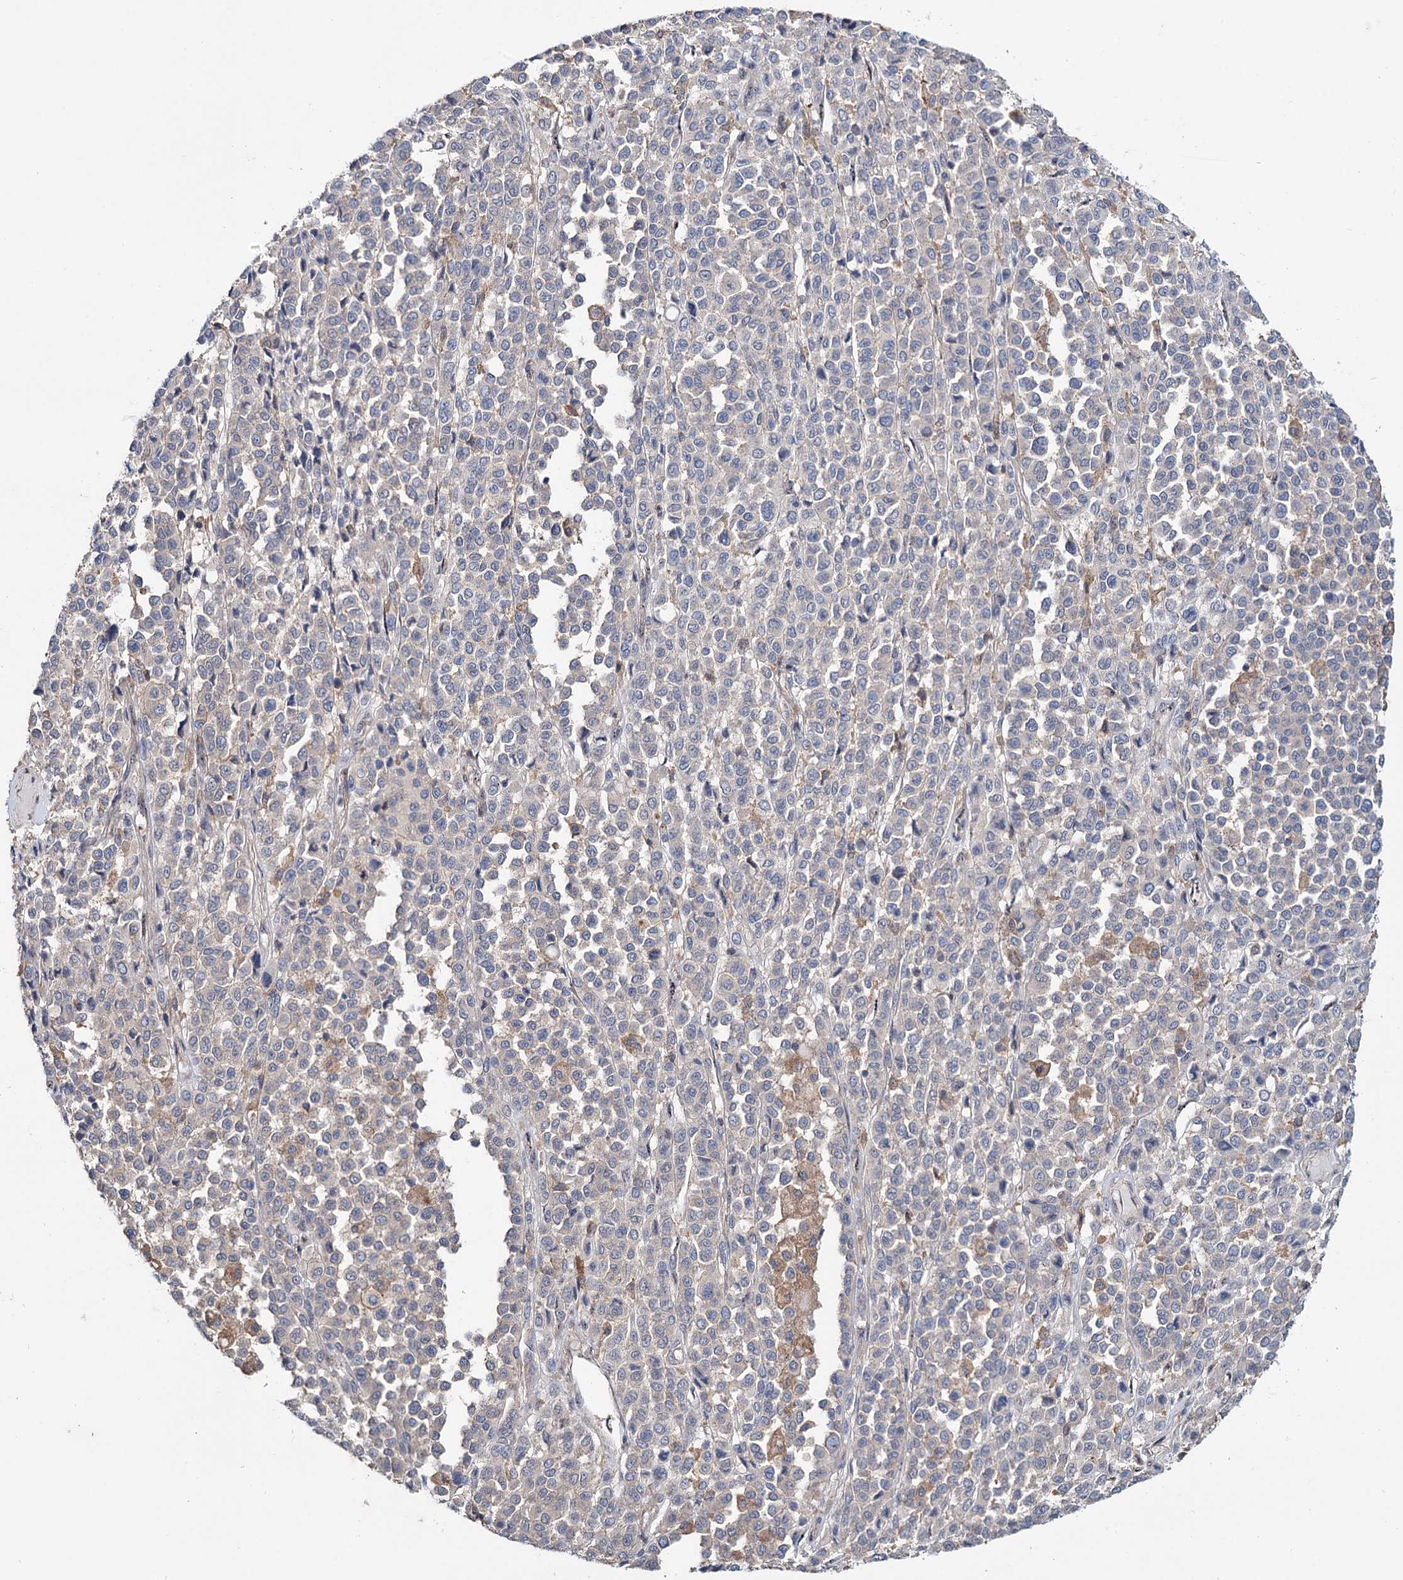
{"staining": {"intensity": "negative", "quantity": "none", "location": "none"}, "tissue": "melanoma", "cell_type": "Tumor cells", "image_type": "cancer", "snomed": [{"axis": "morphology", "description": "Malignant melanoma, Metastatic site"}, {"axis": "topography", "description": "Pancreas"}], "caption": "Image shows no significant protein expression in tumor cells of melanoma.", "gene": "SEC24A", "patient": {"sex": "female", "age": 30}}